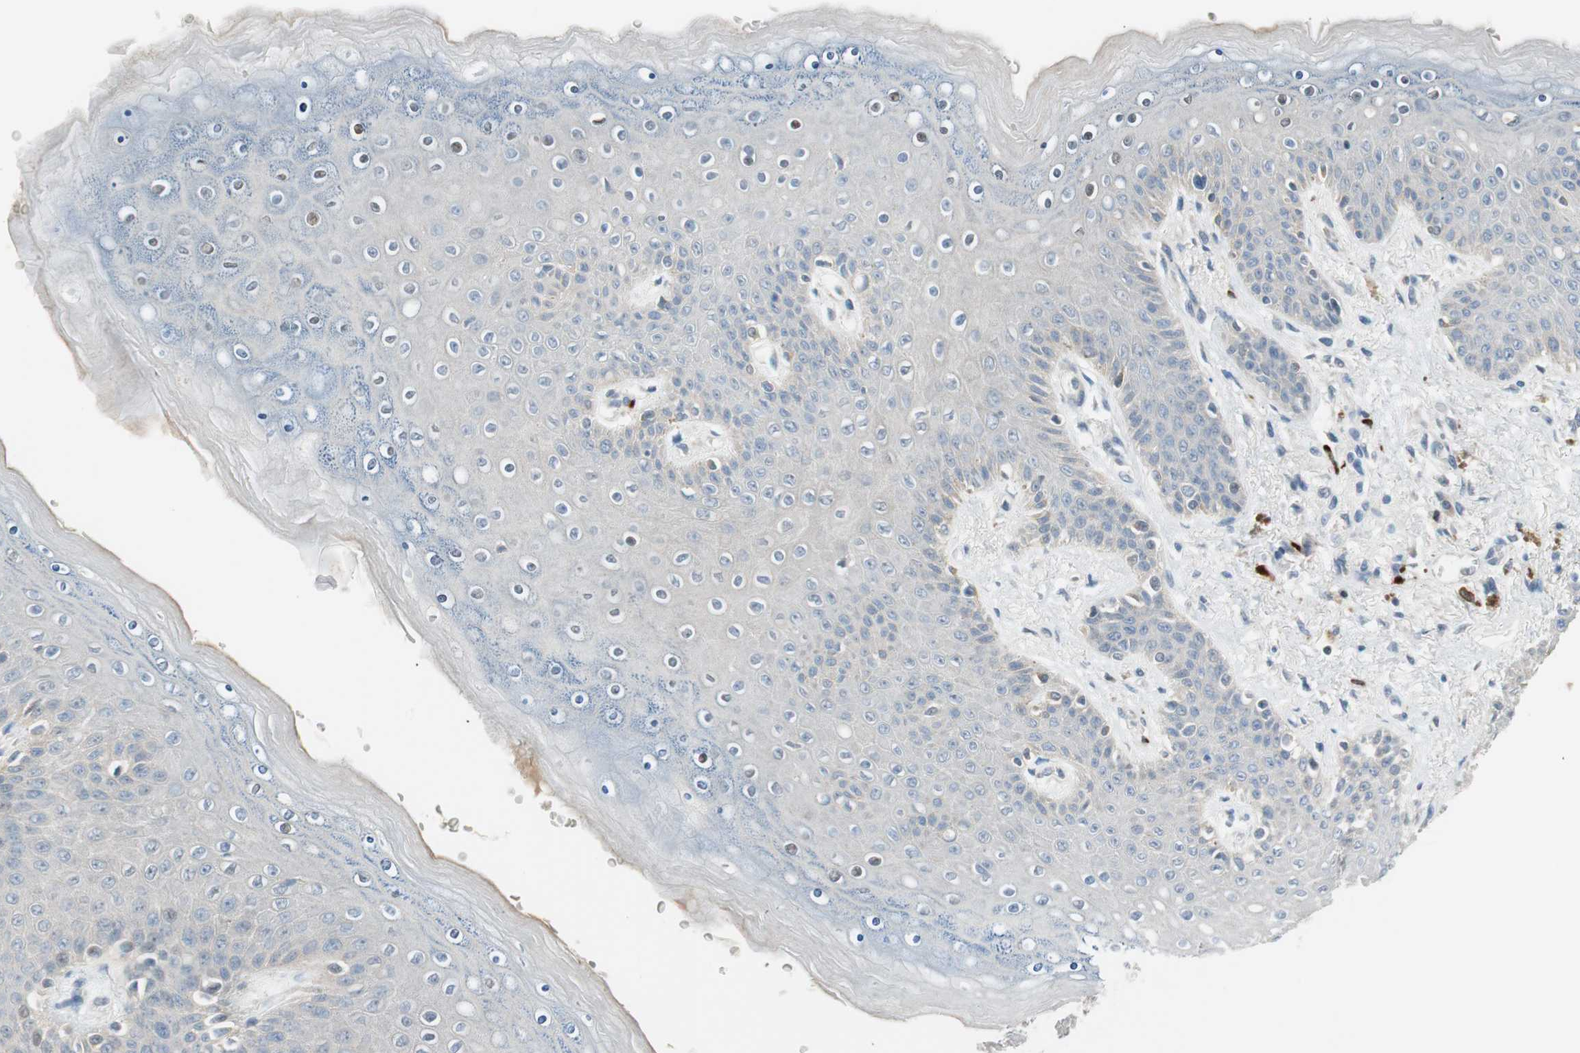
{"staining": {"intensity": "negative", "quantity": "none", "location": "none"}, "tissue": "skin", "cell_type": "Epidermal cells", "image_type": "normal", "snomed": [{"axis": "morphology", "description": "Normal tissue, NOS"}, {"axis": "topography", "description": "Anal"}], "caption": "High power microscopy histopathology image of an immunohistochemistry (IHC) micrograph of unremarkable skin, revealing no significant positivity in epidermal cells. (Immunohistochemistry, brightfield microscopy, high magnification).", "gene": "PDZK1", "patient": {"sex": "female", "age": 46}}